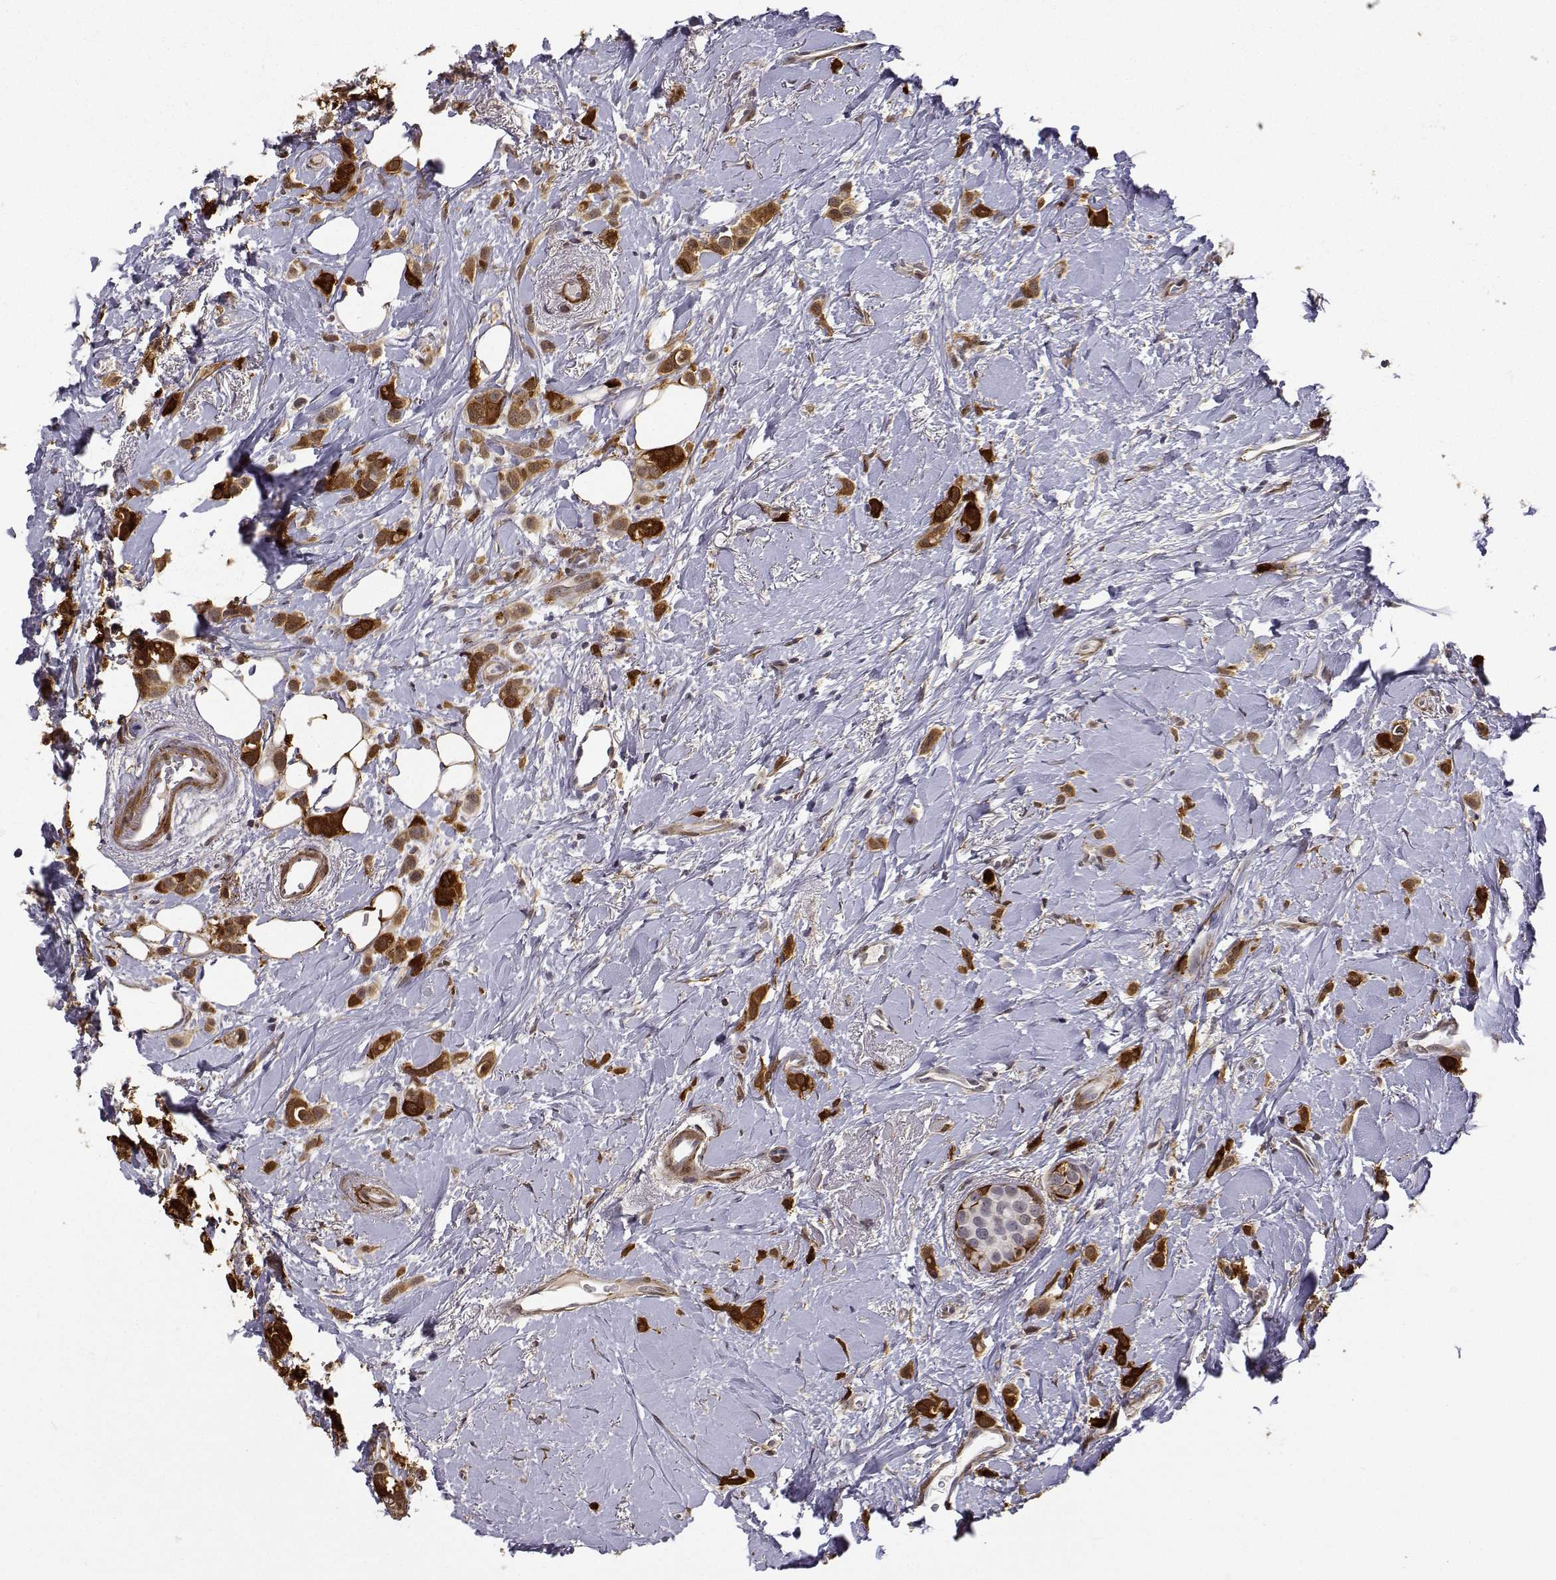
{"staining": {"intensity": "strong", "quantity": ">75%", "location": "cytoplasmic/membranous"}, "tissue": "breast cancer", "cell_type": "Tumor cells", "image_type": "cancer", "snomed": [{"axis": "morphology", "description": "Lobular carcinoma"}, {"axis": "topography", "description": "Breast"}], "caption": "A brown stain shows strong cytoplasmic/membranous positivity of a protein in breast cancer (lobular carcinoma) tumor cells.", "gene": "PHGDH", "patient": {"sex": "female", "age": 66}}